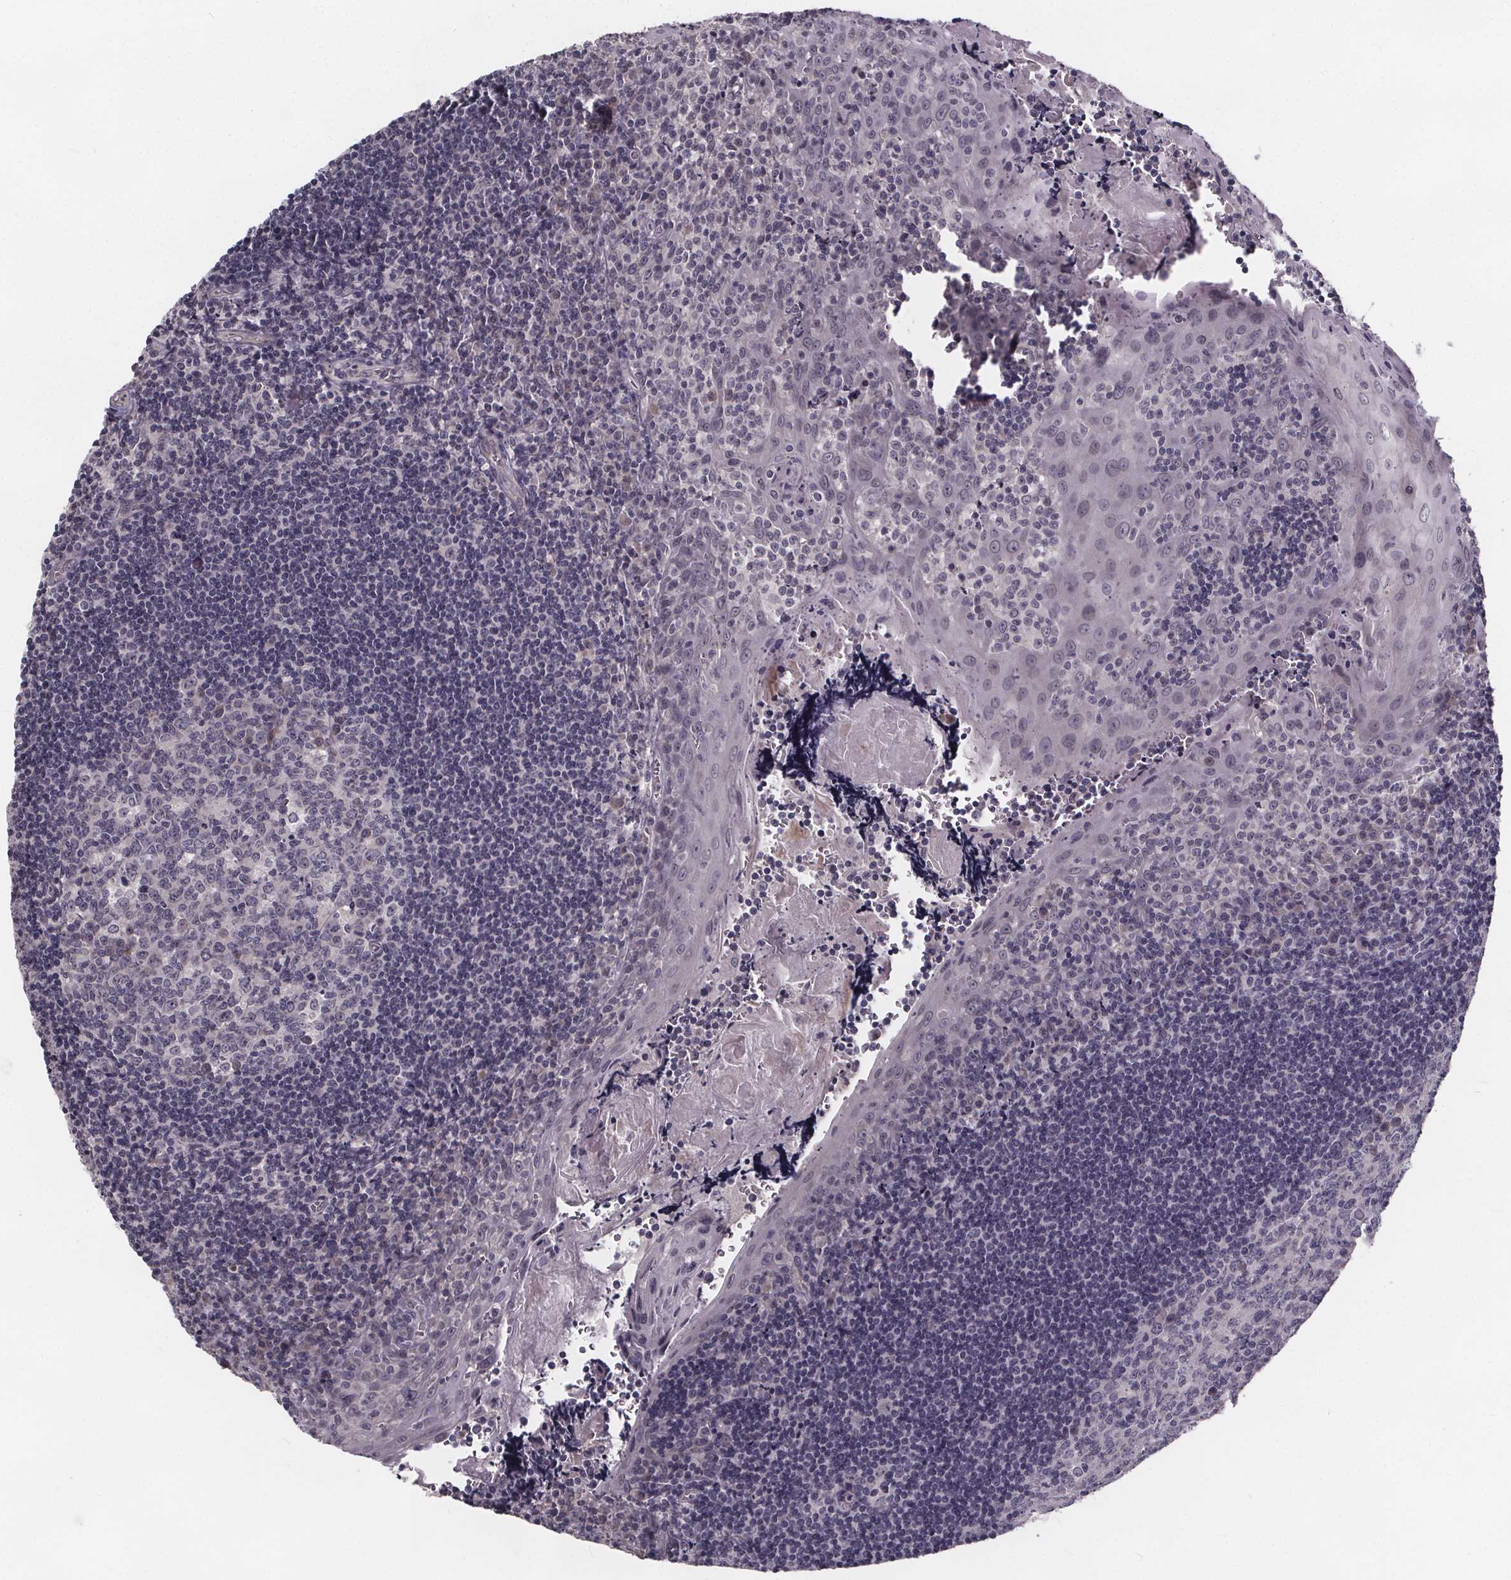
{"staining": {"intensity": "negative", "quantity": "none", "location": "none"}, "tissue": "tonsil", "cell_type": "Germinal center cells", "image_type": "normal", "snomed": [{"axis": "morphology", "description": "Normal tissue, NOS"}, {"axis": "morphology", "description": "Inflammation, NOS"}, {"axis": "topography", "description": "Tonsil"}], "caption": "IHC of normal tonsil displays no staining in germinal center cells.", "gene": "FAM181B", "patient": {"sex": "female", "age": 31}}